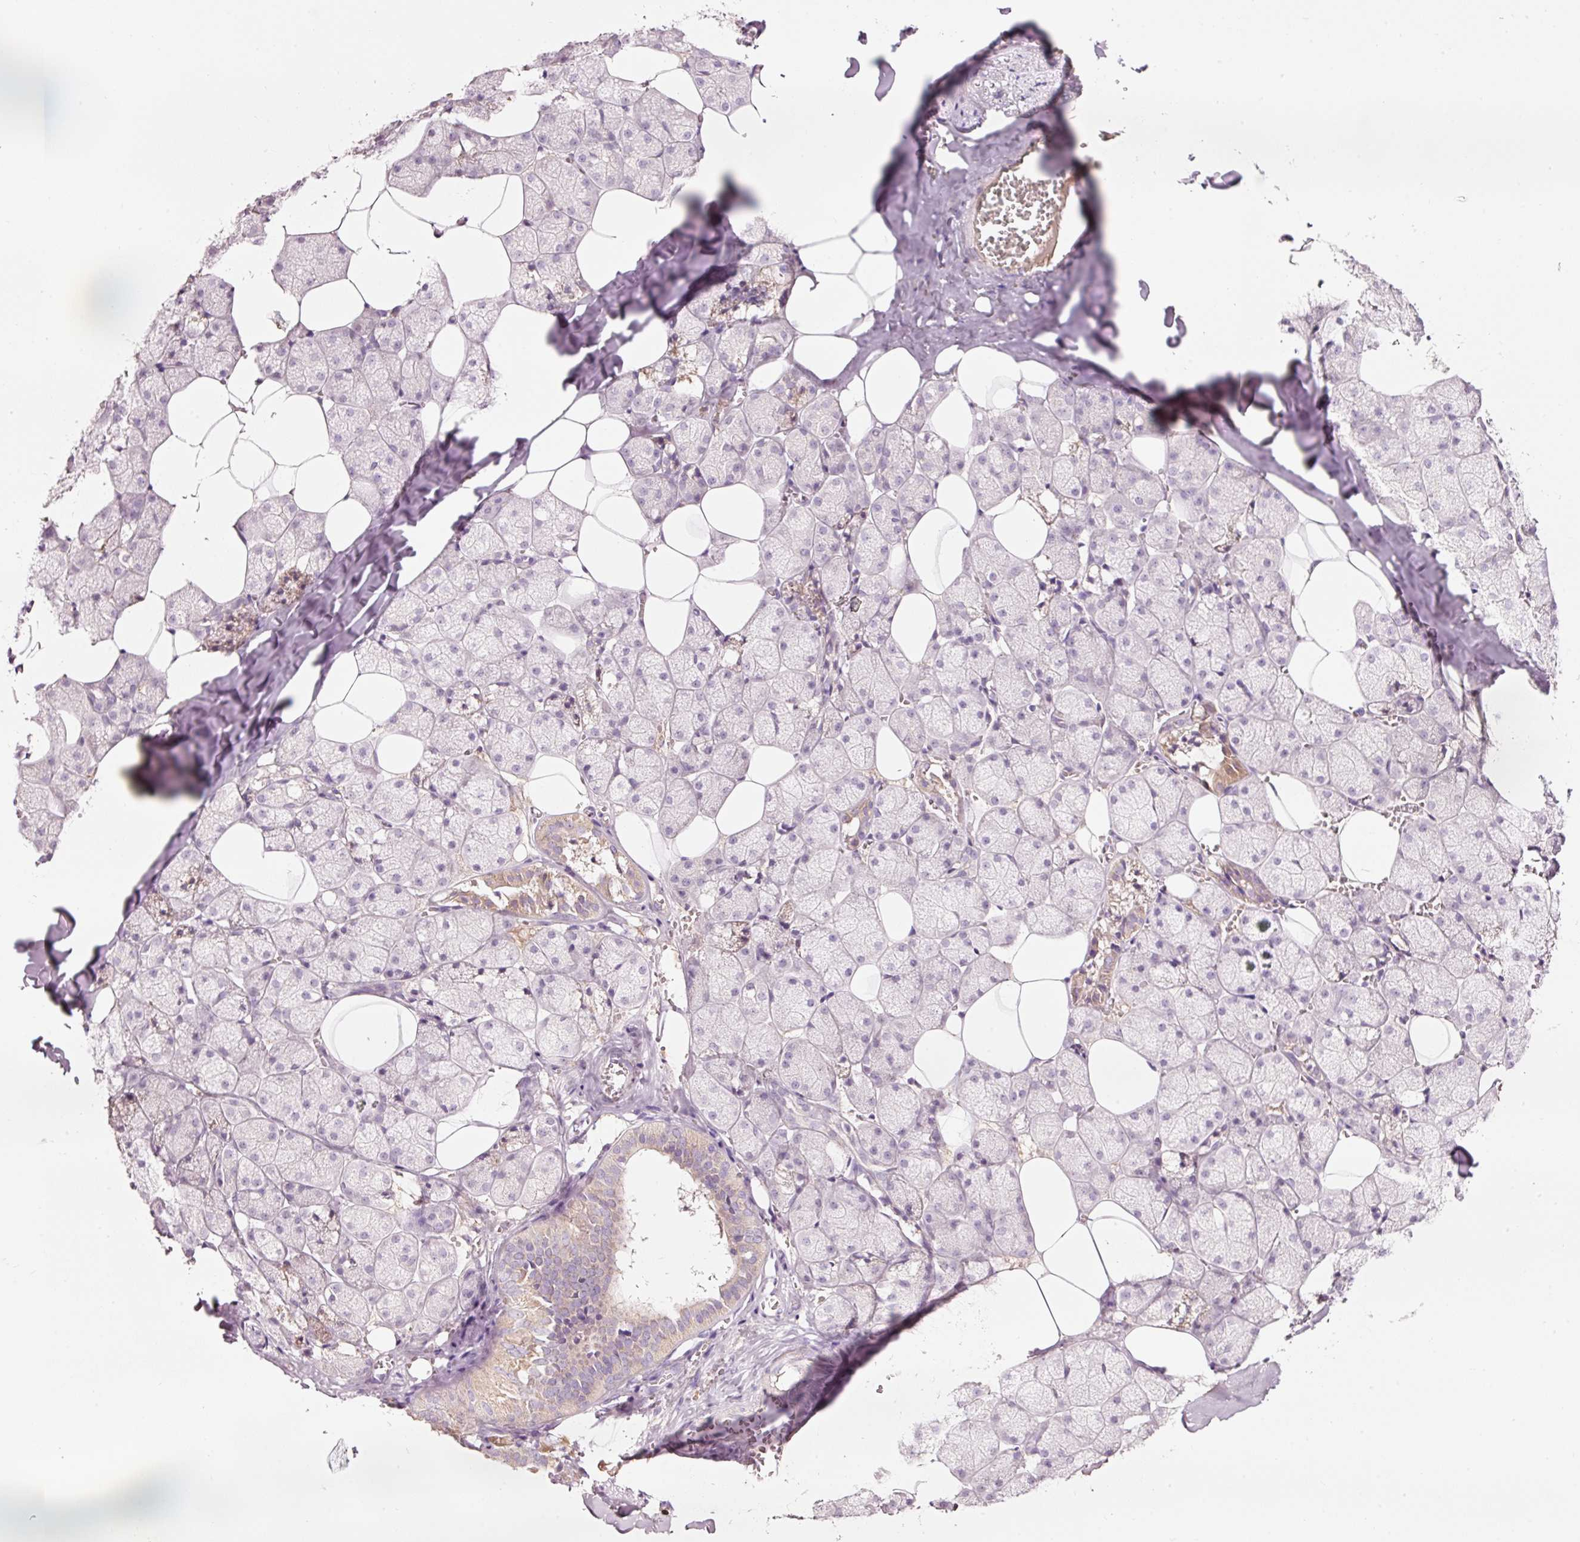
{"staining": {"intensity": "moderate", "quantity": "<25%", "location": "cytoplasmic/membranous"}, "tissue": "salivary gland", "cell_type": "Glandular cells", "image_type": "normal", "snomed": [{"axis": "morphology", "description": "Normal tissue, NOS"}, {"axis": "topography", "description": "Salivary gland"}, {"axis": "topography", "description": "Peripheral nerve tissue"}], "caption": "Protein expression analysis of normal salivary gland shows moderate cytoplasmic/membranous staining in approximately <25% of glandular cells.", "gene": "LDHAL6B", "patient": {"sex": "male", "age": 38}}